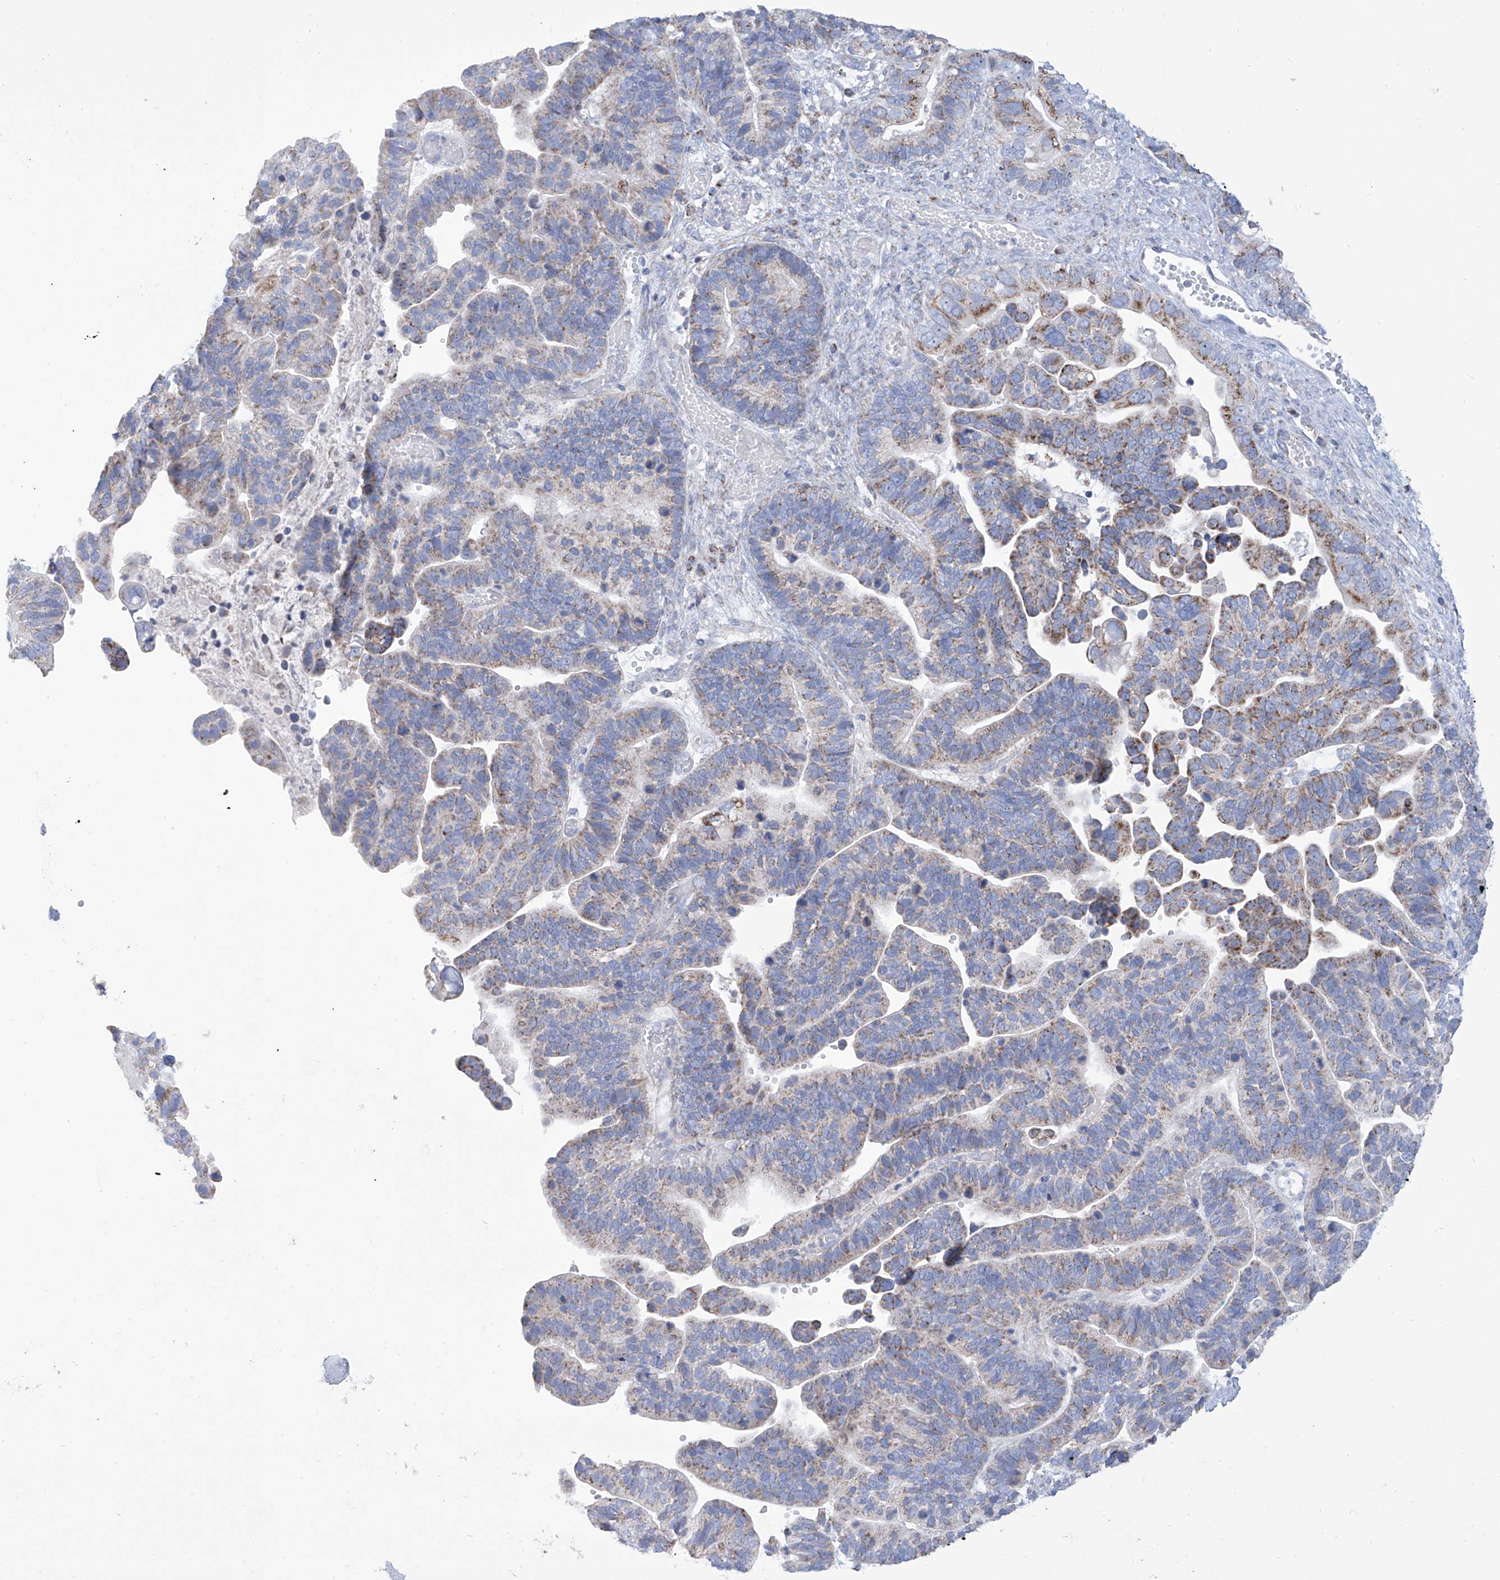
{"staining": {"intensity": "moderate", "quantity": "25%-75%", "location": "cytoplasmic/membranous"}, "tissue": "ovarian cancer", "cell_type": "Tumor cells", "image_type": "cancer", "snomed": [{"axis": "morphology", "description": "Cystadenocarcinoma, serous, NOS"}, {"axis": "topography", "description": "Ovary"}], "caption": "Protein staining exhibits moderate cytoplasmic/membranous positivity in approximately 25%-75% of tumor cells in ovarian cancer (serous cystadenocarcinoma). (Stains: DAB (3,3'-diaminobenzidine) in brown, nuclei in blue, Microscopy: brightfield microscopy at high magnification).", "gene": "ALDH6A1", "patient": {"sex": "female", "age": 56}}